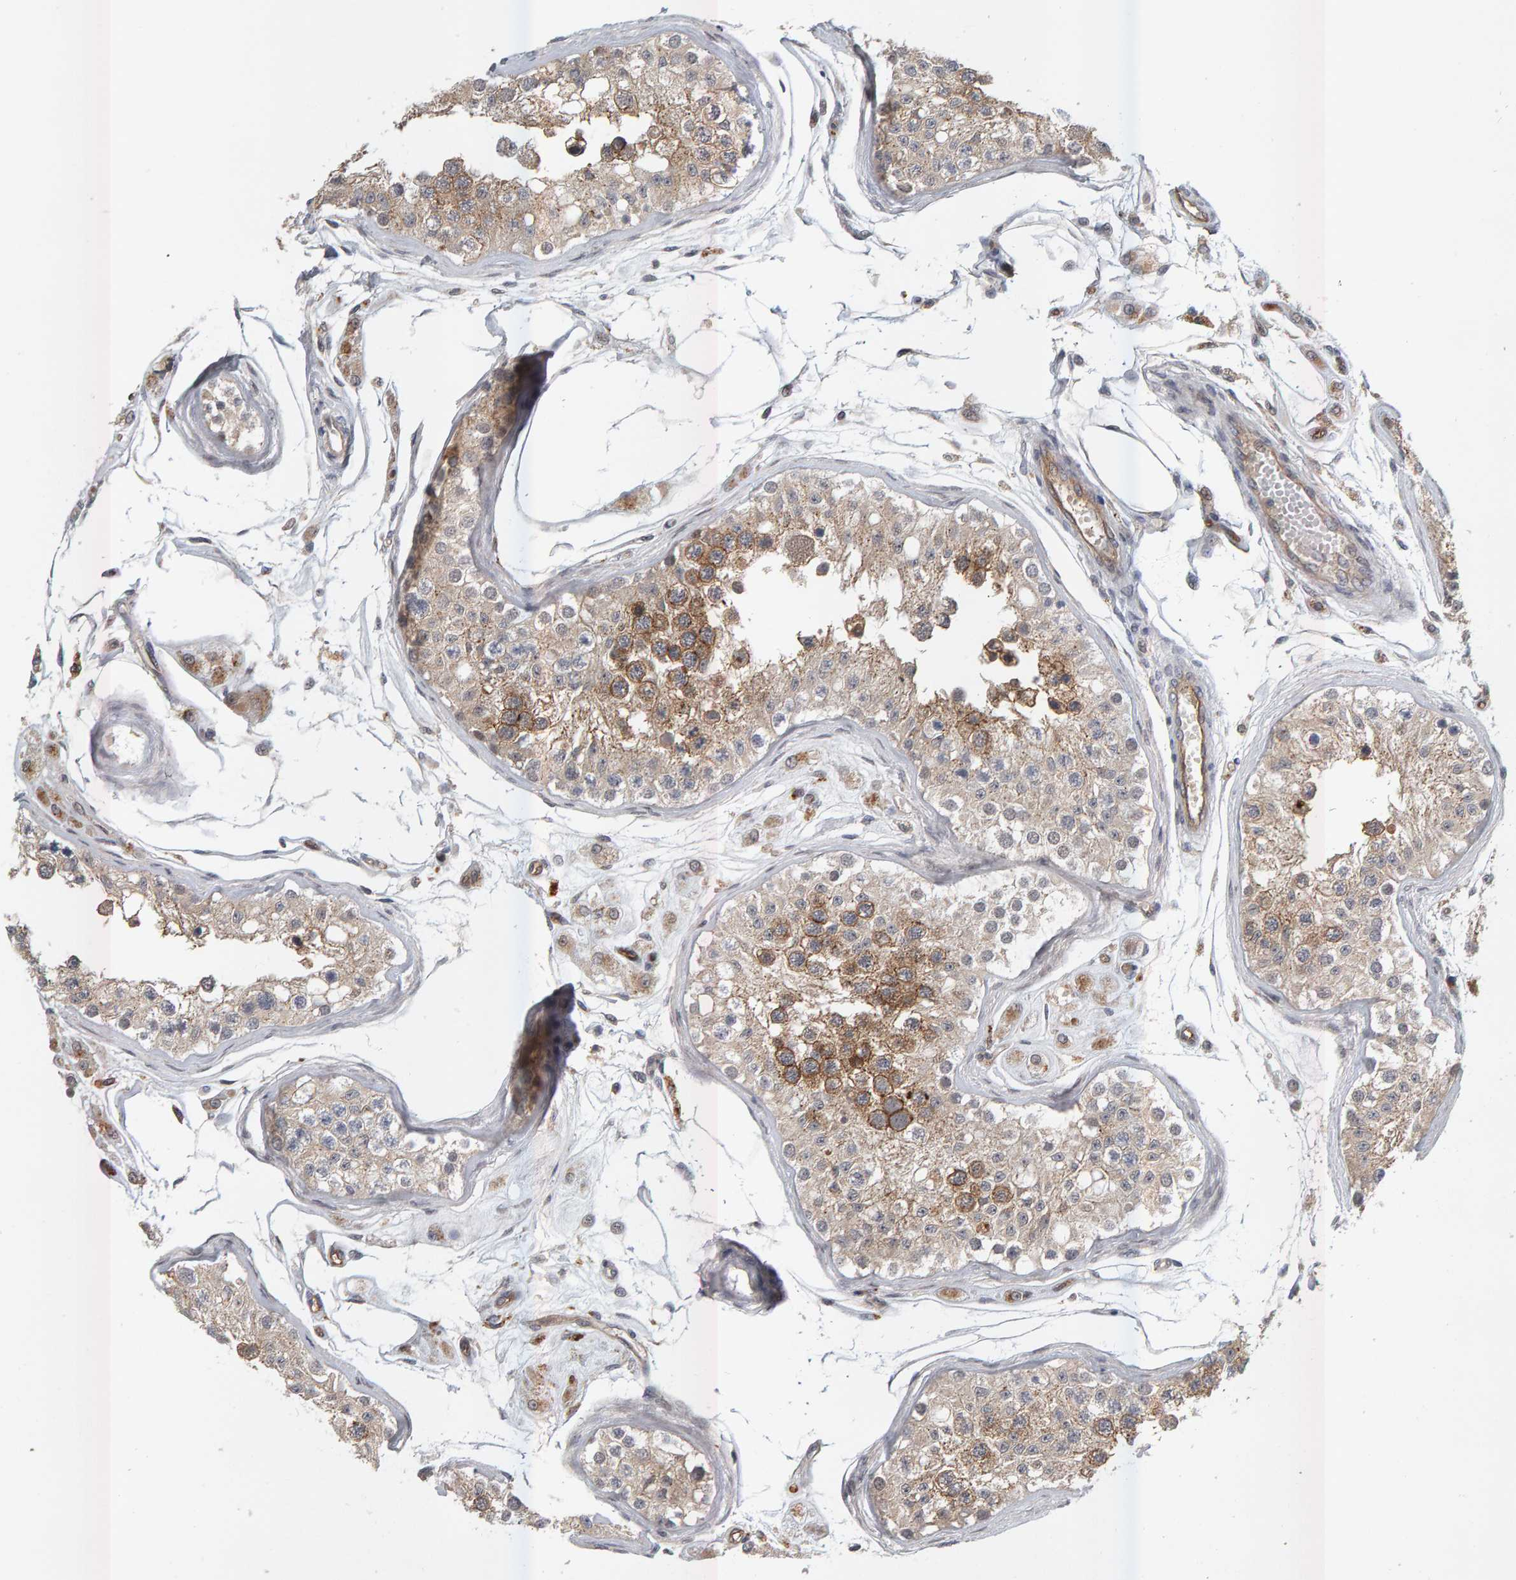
{"staining": {"intensity": "moderate", "quantity": ">75%", "location": "cytoplasmic/membranous"}, "tissue": "testis", "cell_type": "Cells in seminiferous ducts", "image_type": "normal", "snomed": [{"axis": "morphology", "description": "Normal tissue, NOS"}, {"axis": "morphology", "description": "Adenocarcinoma, metastatic, NOS"}, {"axis": "topography", "description": "Testis"}], "caption": "DAB immunohistochemical staining of normal testis exhibits moderate cytoplasmic/membranous protein positivity in approximately >75% of cells in seminiferous ducts.", "gene": "ZNF160", "patient": {"sex": "male", "age": 26}}